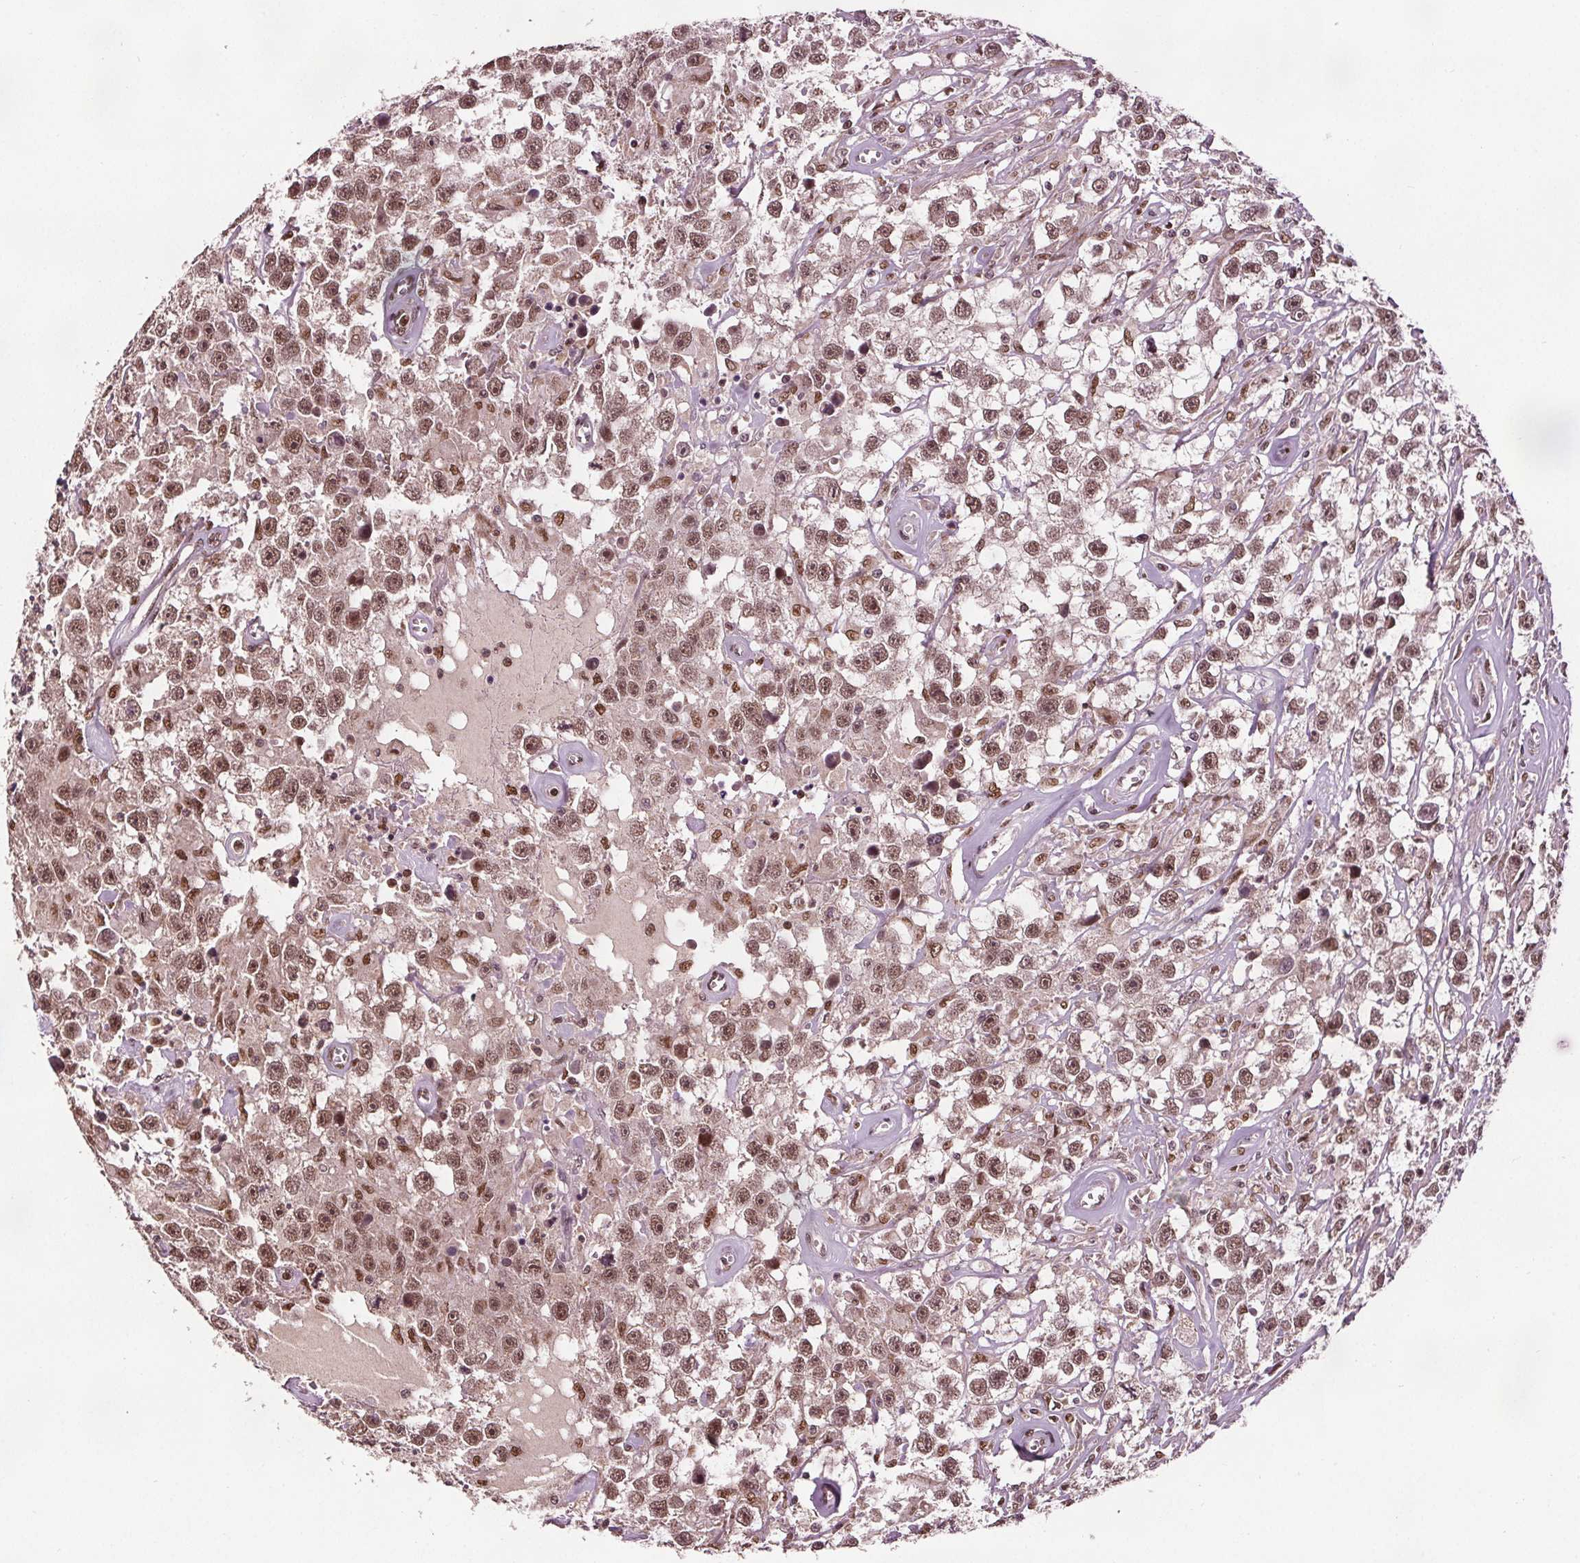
{"staining": {"intensity": "moderate", "quantity": ">75%", "location": "nuclear"}, "tissue": "testis cancer", "cell_type": "Tumor cells", "image_type": "cancer", "snomed": [{"axis": "morphology", "description": "Seminoma, NOS"}, {"axis": "topography", "description": "Testis"}], "caption": "Human testis cancer (seminoma) stained for a protein (brown) shows moderate nuclear positive expression in approximately >75% of tumor cells.", "gene": "DDX11", "patient": {"sex": "male", "age": 43}}